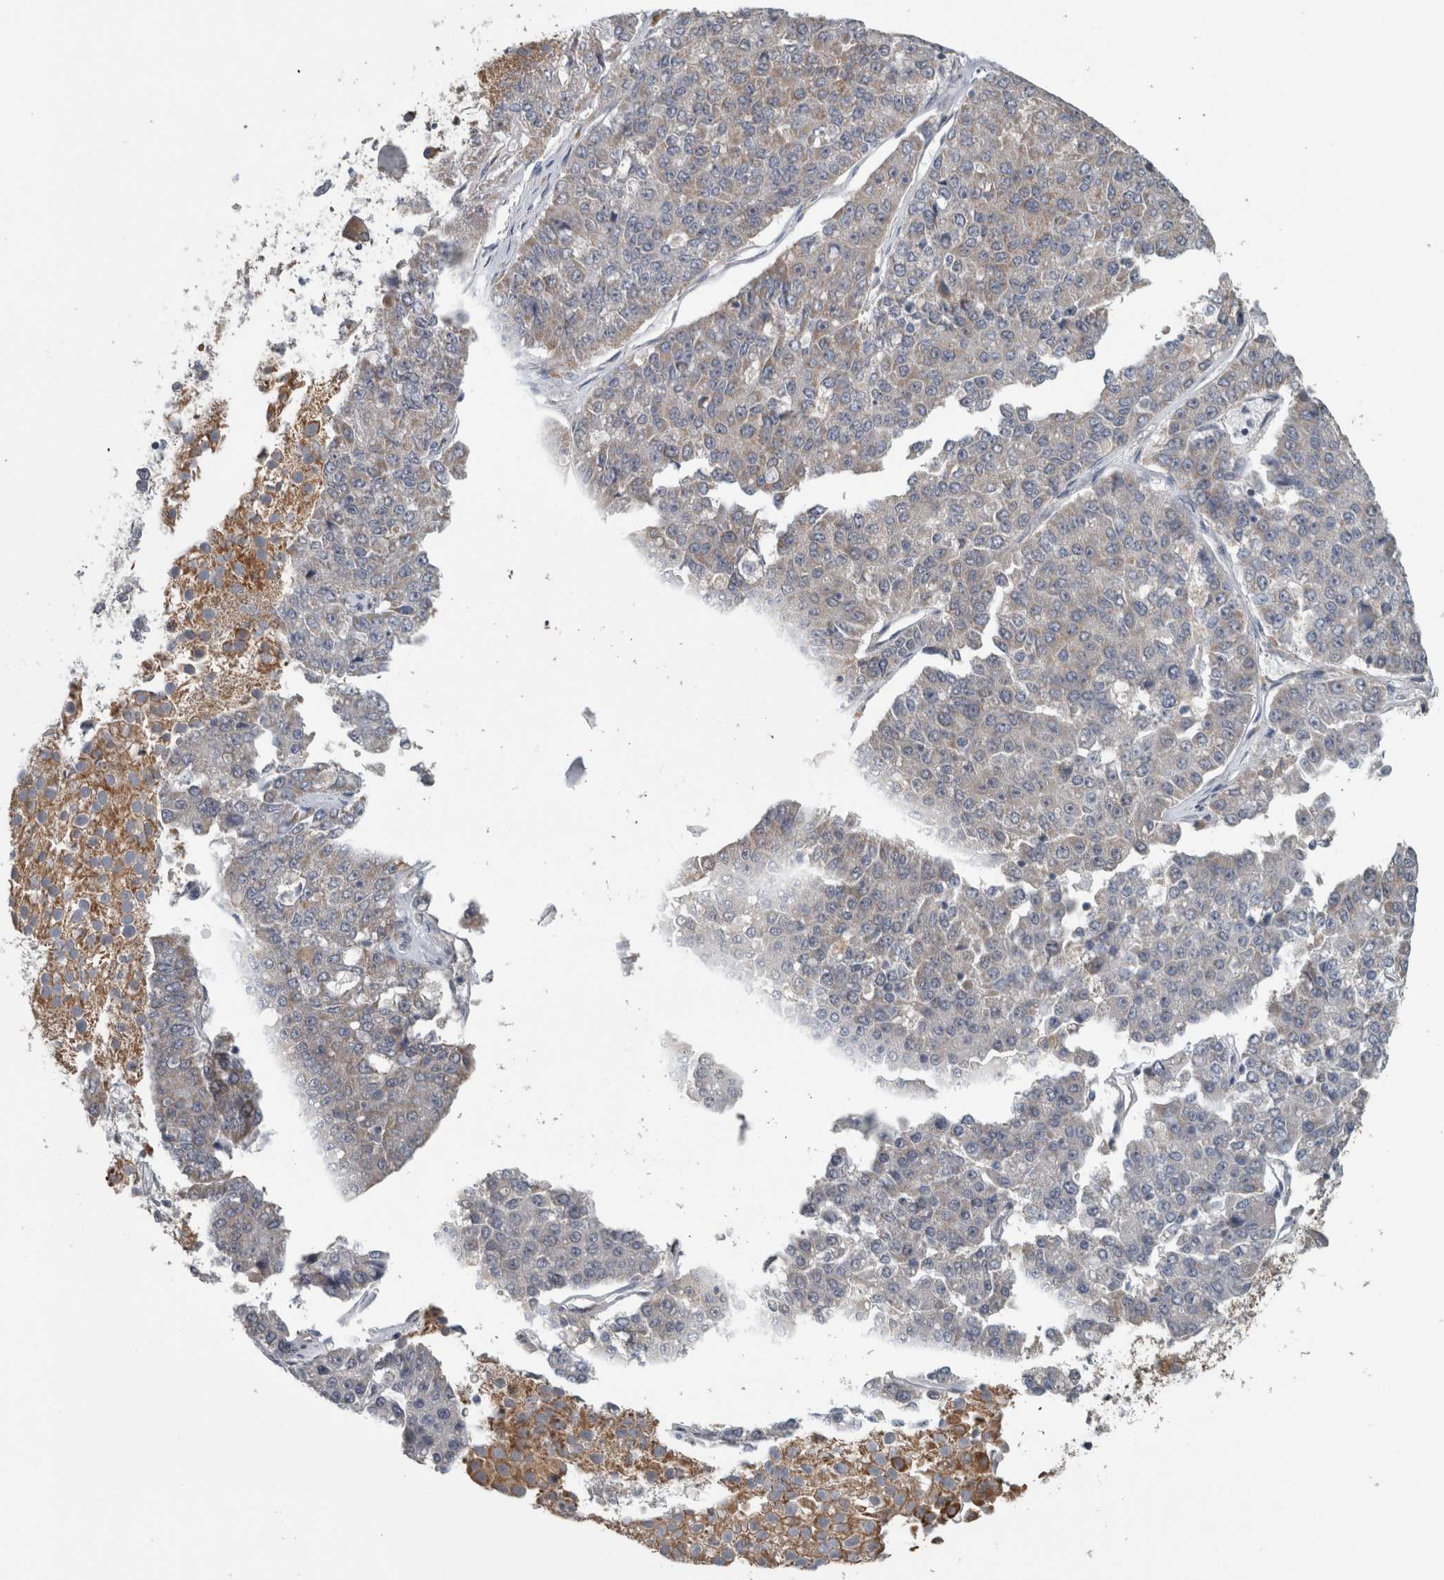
{"staining": {"intensity": "weak", "quantity": "<25%", "location": "cytoplasmic/membranous"}, "tissue": "pancreatic cancer", "cell_type": "Tumor cells", "image_type": "cancer", "snomed": [{"axis": "morphology", "description": "Adenocarcinoma, NOS"}, {"axis": "topography", "description": "Pancreas"}], "caption": "Immunohistochemistry of human pancreatic cancer (adenocarcinoma) exhibits no expression in tumor cells.", "gene": "ARMC1", "patient": {"sex": "male", "age": 50}}